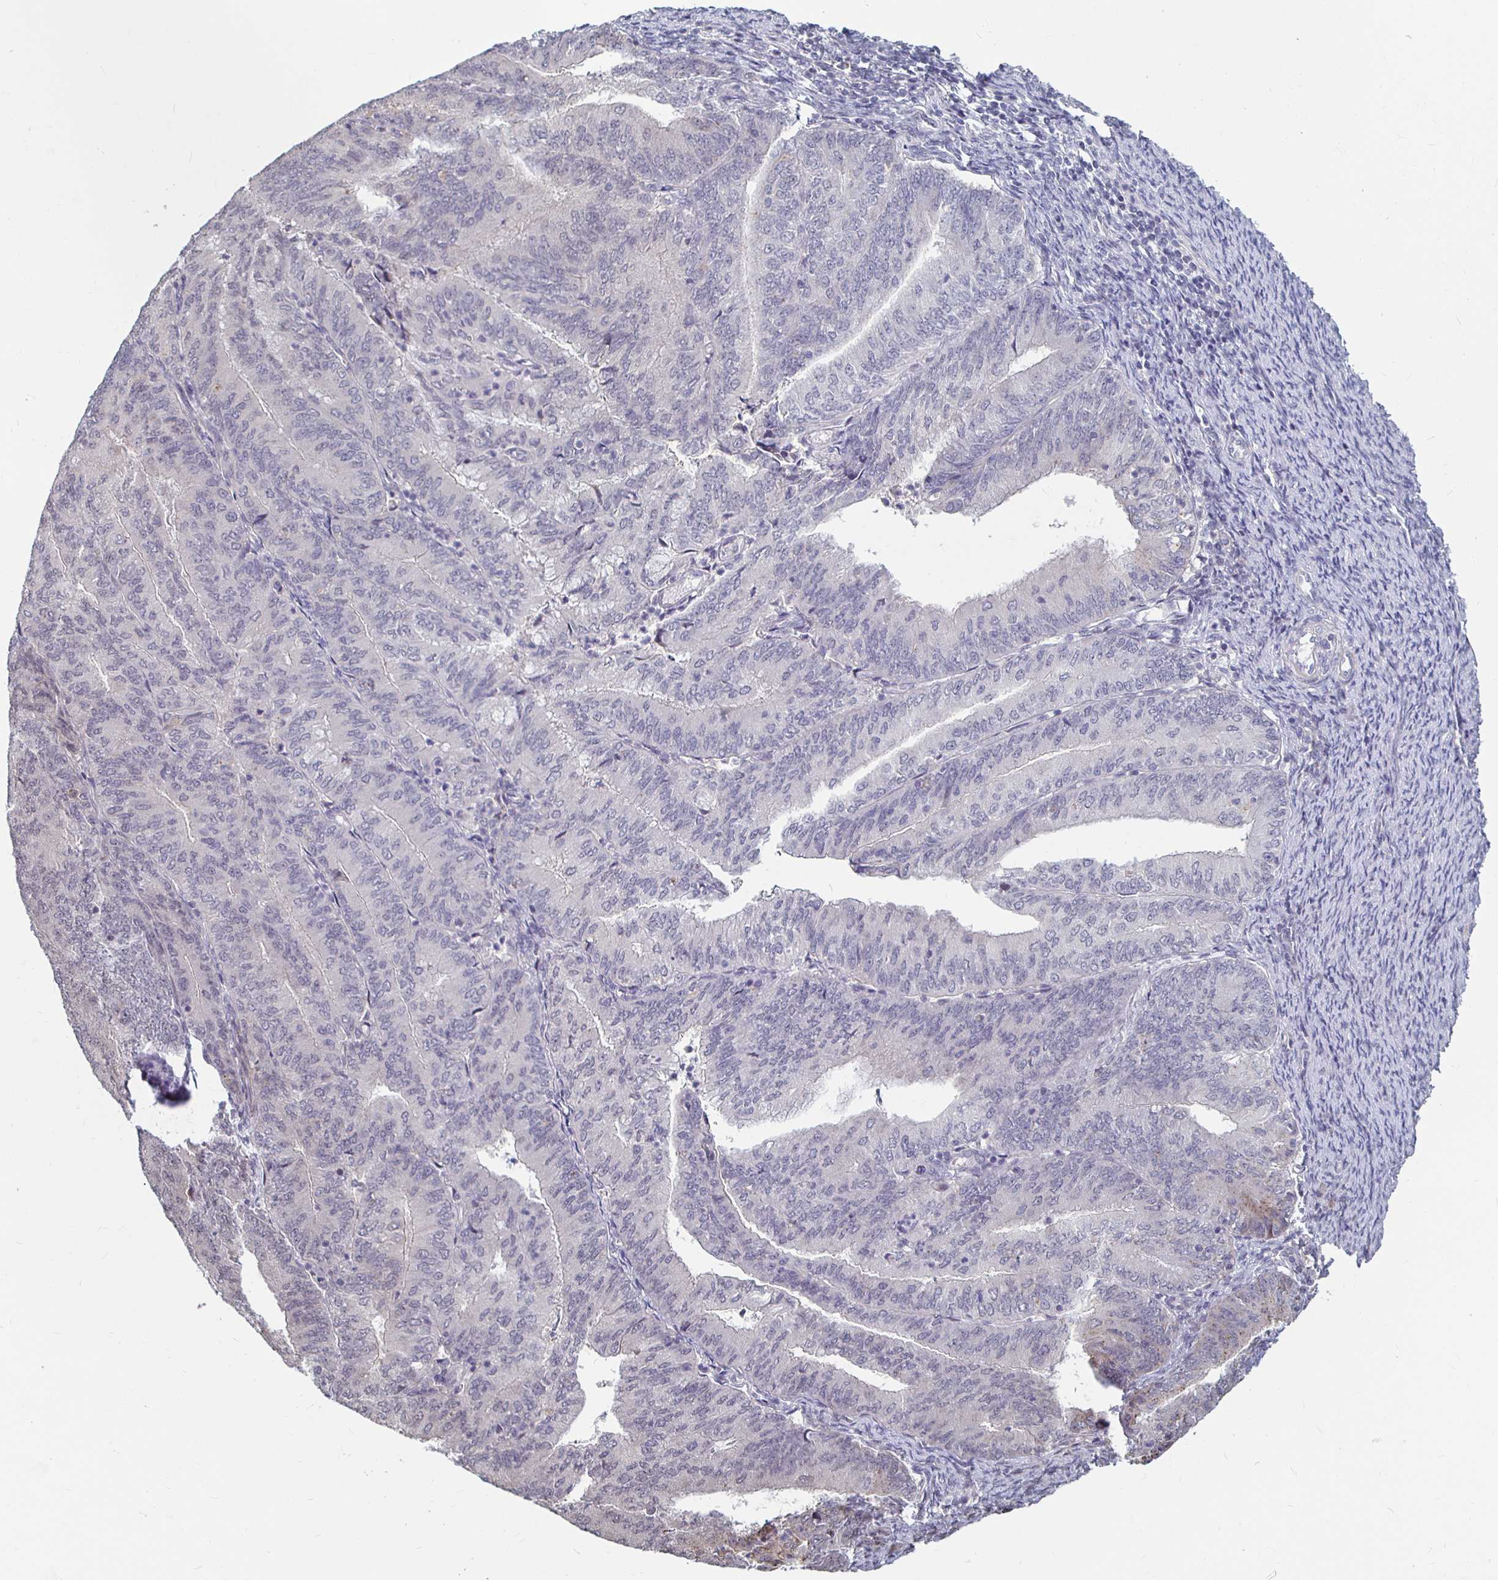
{"staining": {"intensity": "weak", "quantity": "<25%", "location": "cytoplasmic/membranous"}, "tissue": "endometrial cancer", "cell_type": "Tumor cells", "image_type": "cancer", "snomed": [{"axis": "morphology", "description": "Adenocarcinoma, NOS"}, {"axis": "topography", "description": "Endometrium"}], "caption": "IHC photomicrograph of neoplastic tissue: human adenocarcinoma (endometrial) stained with DAB demonstrates no significant protein staining in tumor cells.", "gene": "CAPN11", "patient": {"sex": "female", "age": 57}}